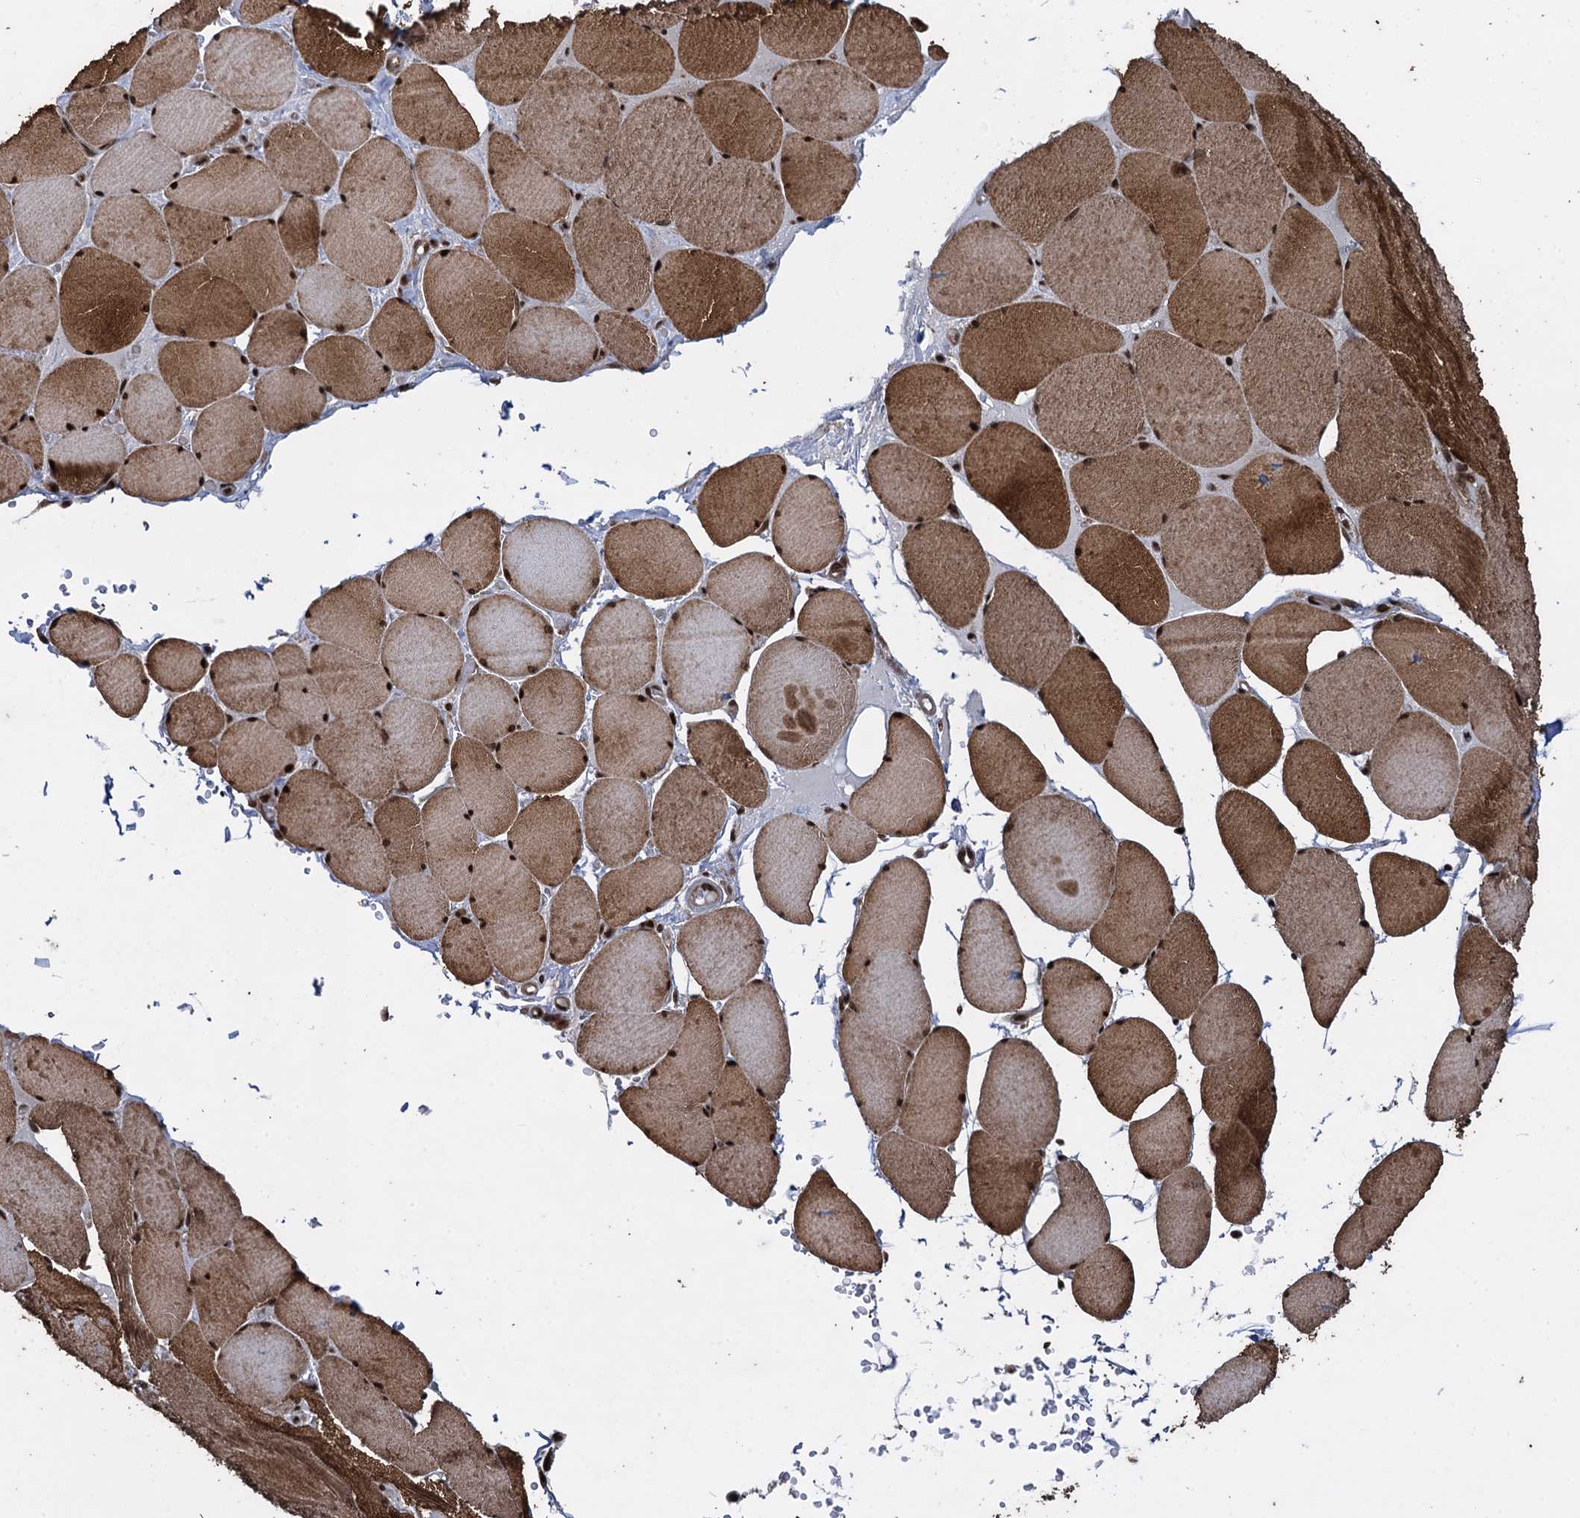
{"staining": {"intensity": "moderate", "quantity": ">75%", "location": "cytoplasmic/membranous,nuclear"}, "tissue": "skeletal muscle", "cell_type": "Myocytes", "image_type": "normal", "snomed": [{"axis": "morphology", "description": "Normal tissue, NOS"}, {"axis": "topography", "description": "Skeletal muscle"}, {"axis": "topography", "description": "Head-Neck"}], "caption": "Immunohistochemical staining of normal skeletal muscle demonstrates moderate cytoplasmic/membranous,nuclear protein staining in about >75% of myocytes.", "gene": "ZNF169", "patient": {"sex": "male", "age": 66}}